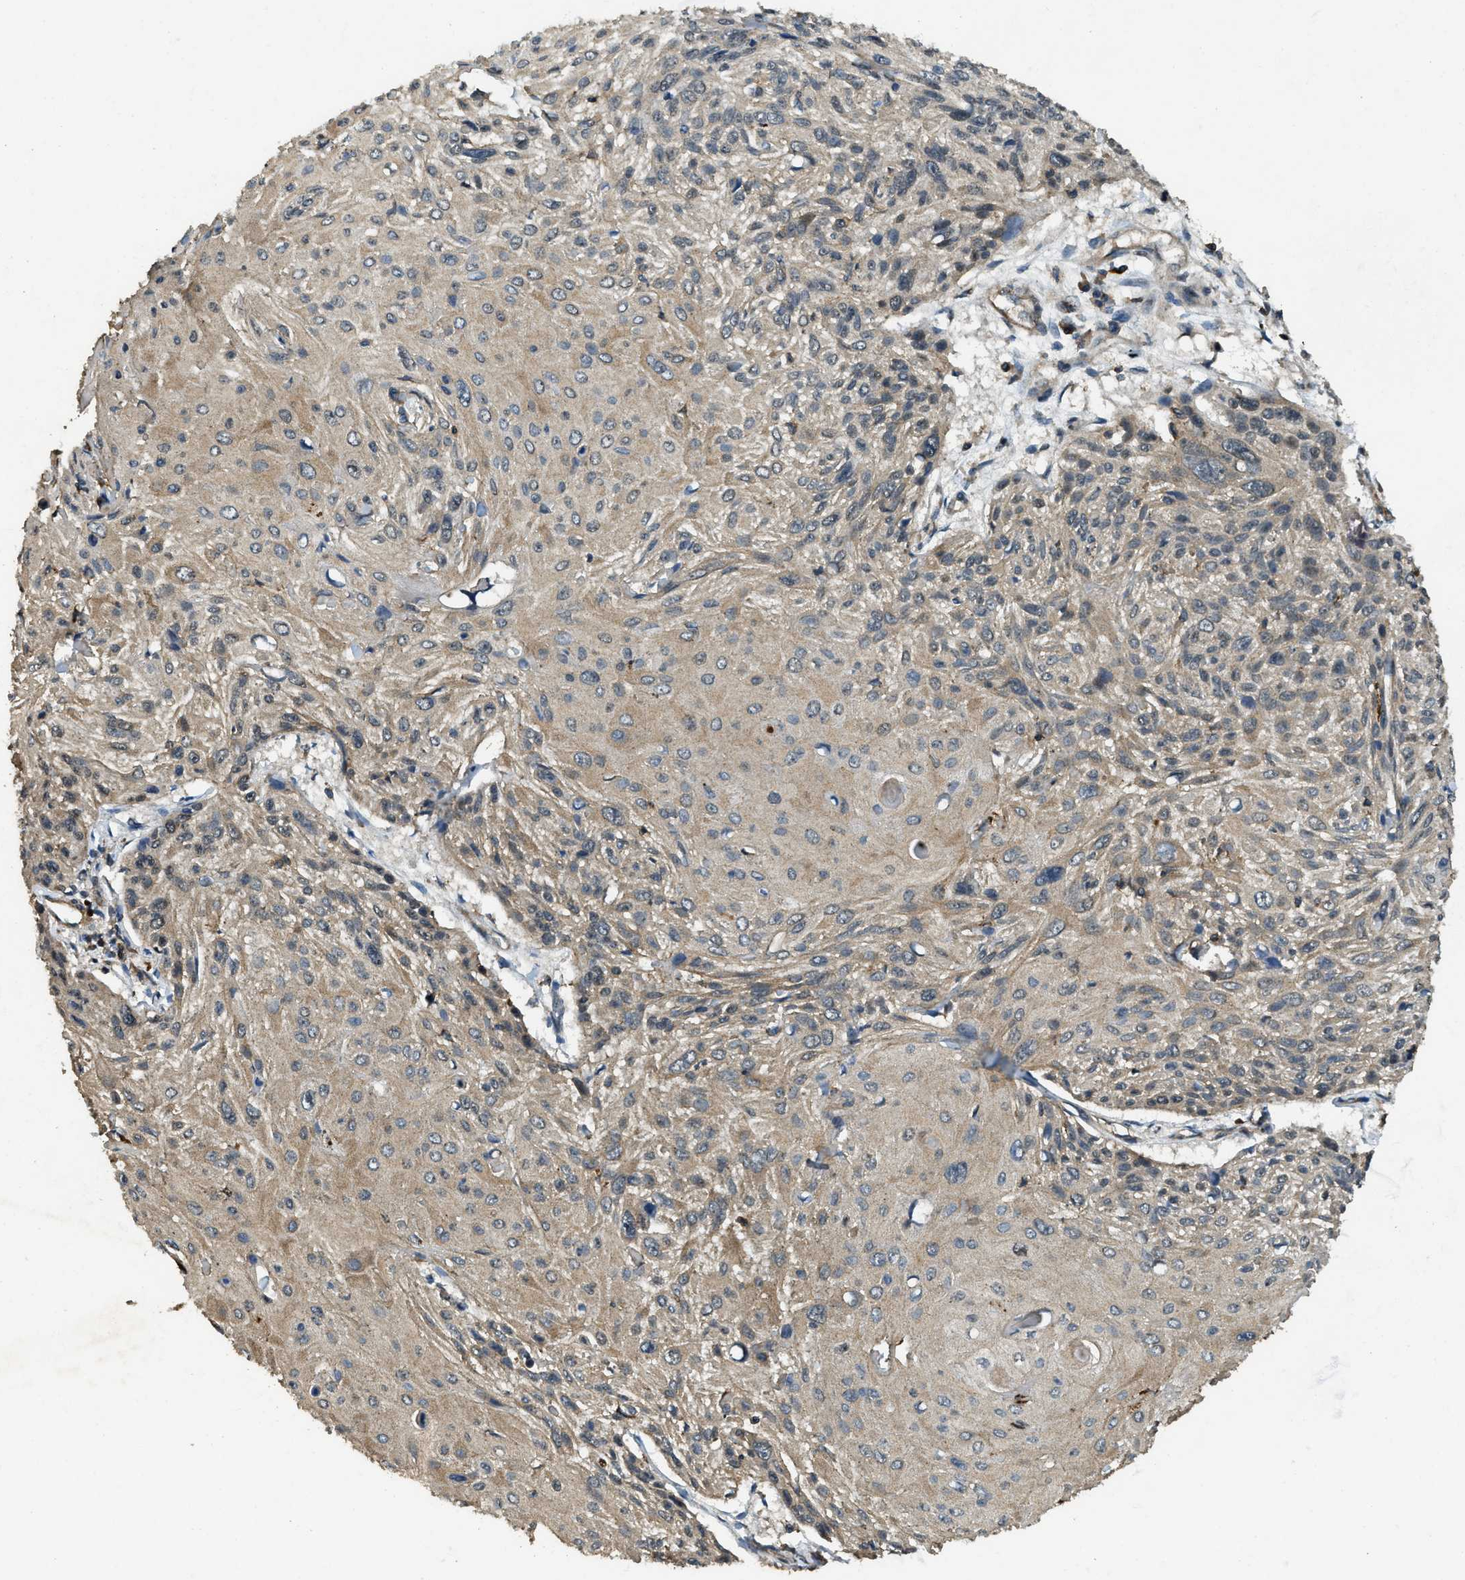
{"staining": {"intensity": "weak", "quantity": "25%-75%", "location": "cytoplasmic/membranous"}, "tissue": "cervical cancer", "cell_type": "Tumor cells", "image_type": "cancer", "snomed": [{"axis": "morphology", "description": "Squamous cell carcinoma, NOS"}, {"axis": "topography", "description": "Cervix"}], "caption": "Immunohistochemistry (DAB) staining of human cervical squamous cell carcinoma shows weak cytoplasmic/membranous protein staining in about 25%-75% of tumor cells.", "gene": "ATP8B1", "patient": {"sex": "female", "age": 51}}